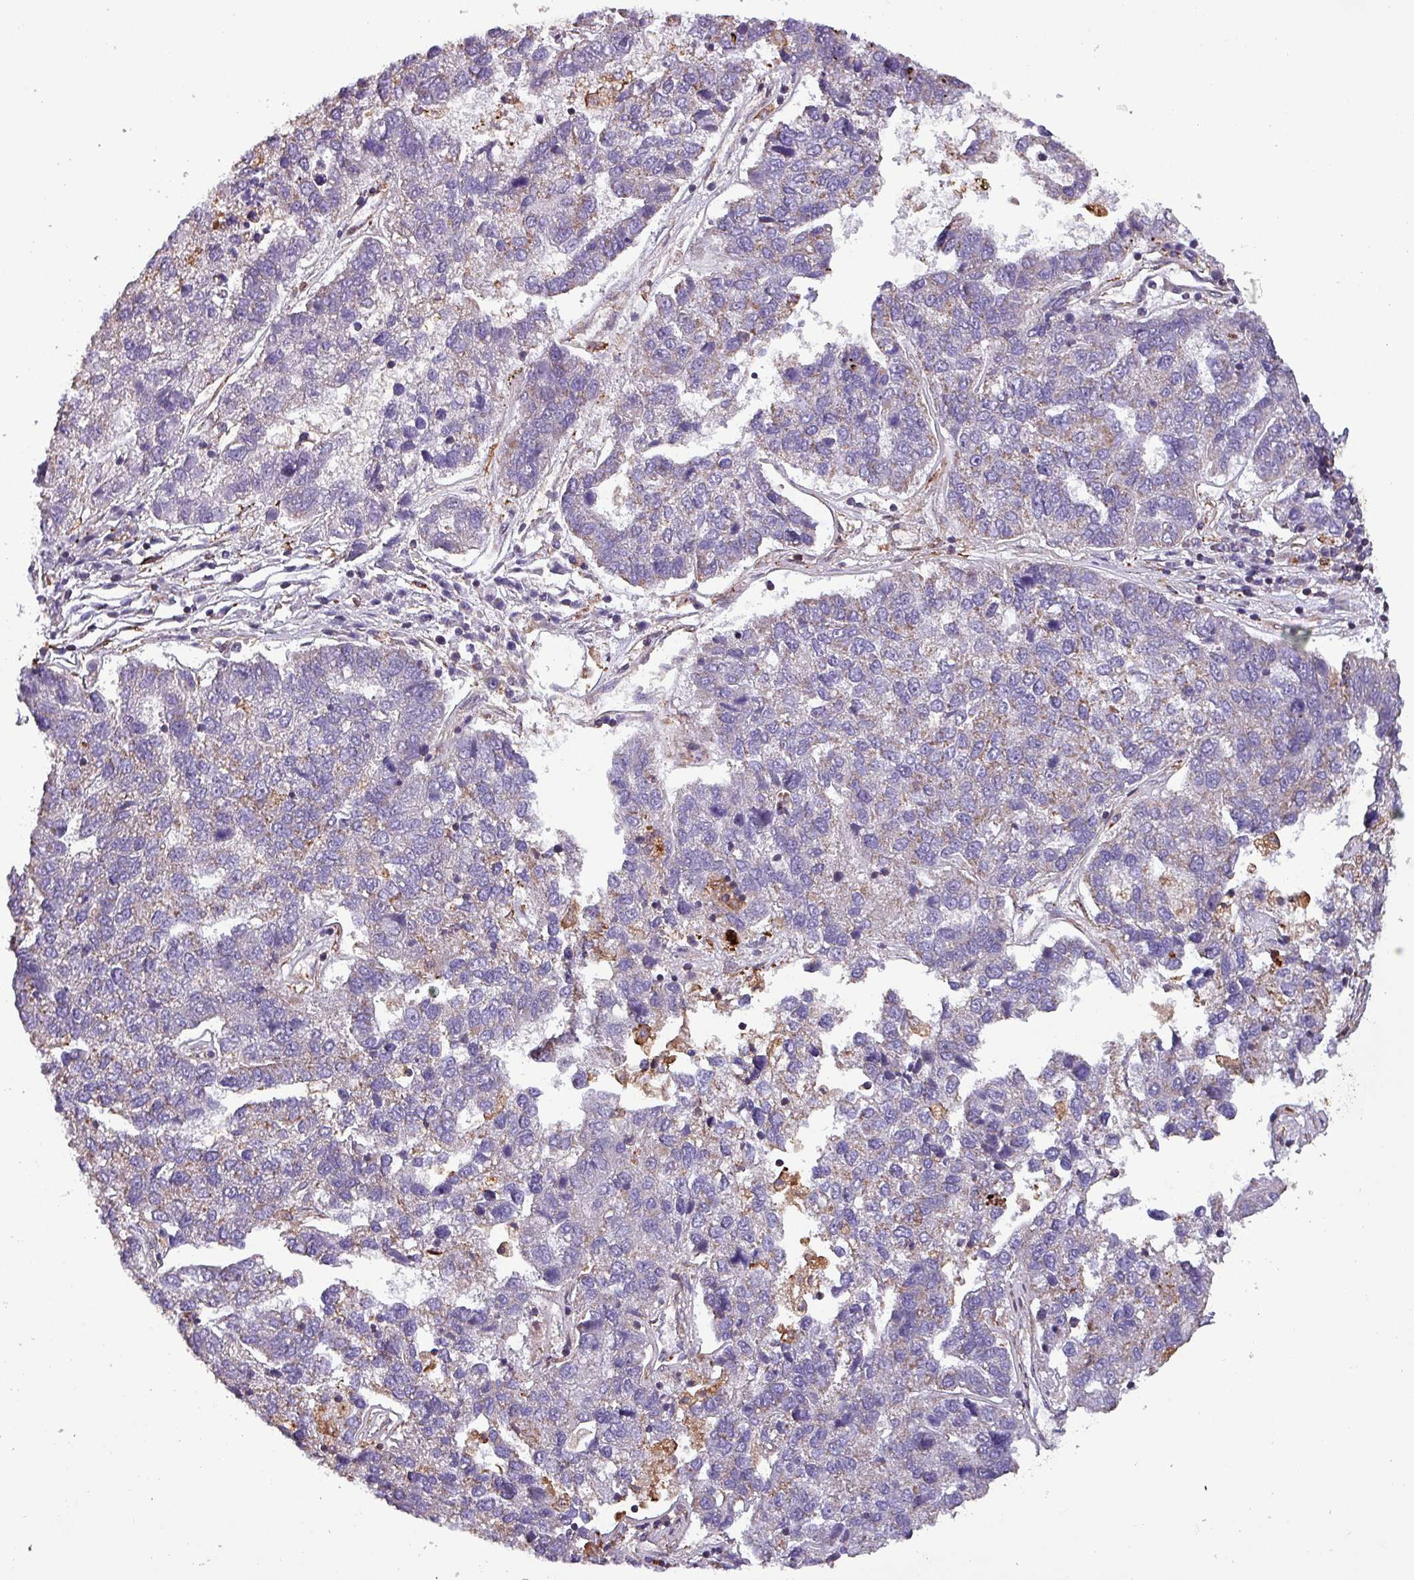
{"staining": {"intensity": "negative", "quantity": "none", "location": "none"}, "tissue": "pancreatic cancer", "cell_type": "Tumor cells", "image_type": "cancer", "snomed": [{"axis": "morphology", "description": "Adenocarcinoma, NOS"}, {"axis": "topography", "description": "Pancreas"}], "caption": "A photomicrograph of human pancreatic adenocarcinoma is negative for staining in tumor cells.", "gene": "SCIN", "patient": {"sex": "female", "age": 61}}